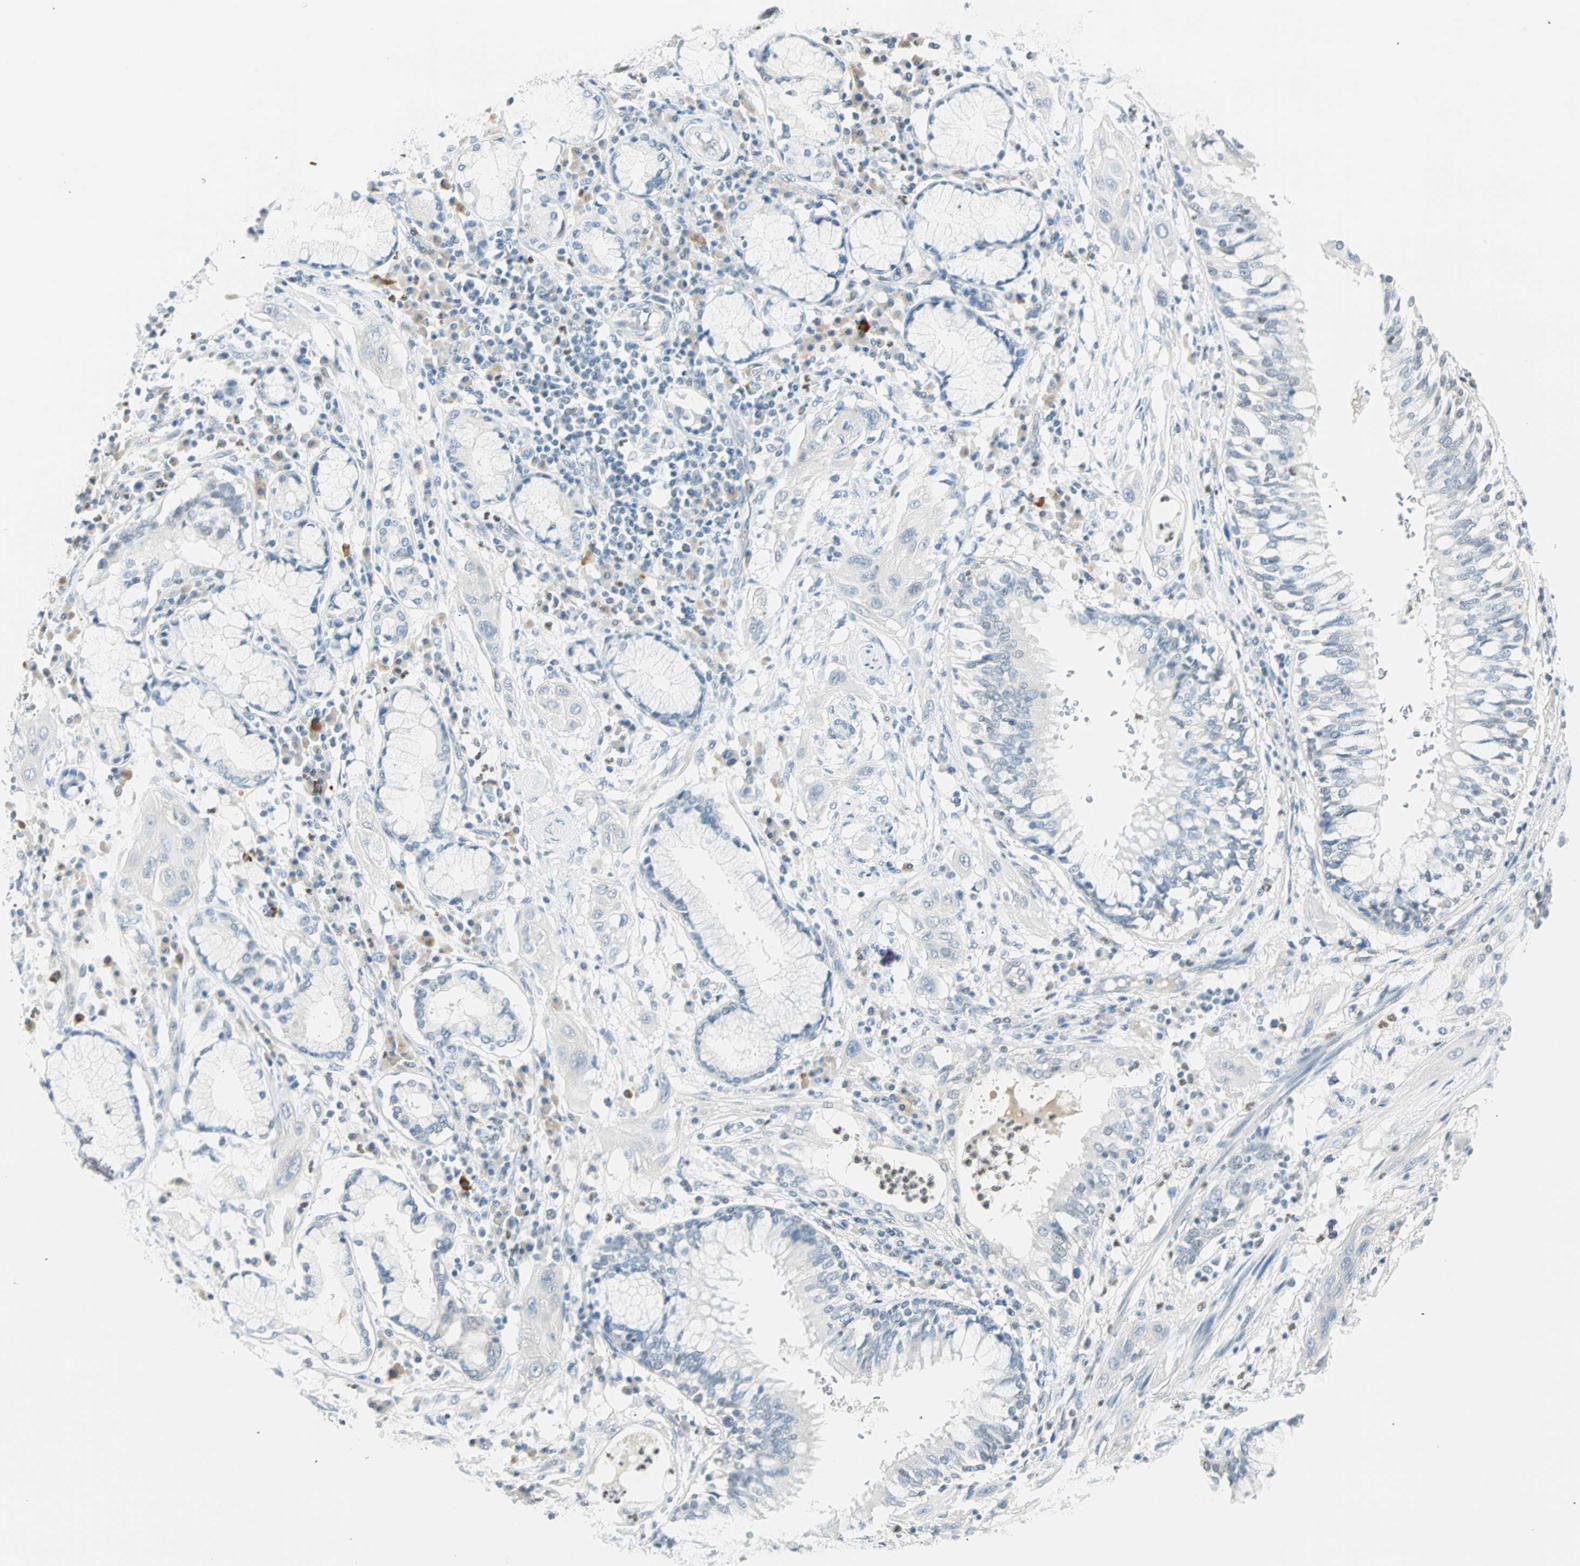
{"staining": {"intensity": "negative", "quantity": "none", "location": "none"}, "tissue": "lung cancer", "cell_type": "Tumor cells", "image_type": "cancer", "snomed": [{"axis": "morphology", "description": "Squamous cell carcinoma, NOS"}, {"axis": "topography", "description": "Lung"}], "caption": "Lung squamous cell carcinoma was stained to show a protein in brown. There is no significant expression in tumor cells.", "gene": "MLLT10", "patient": {"sex": "female", "age": 47}}